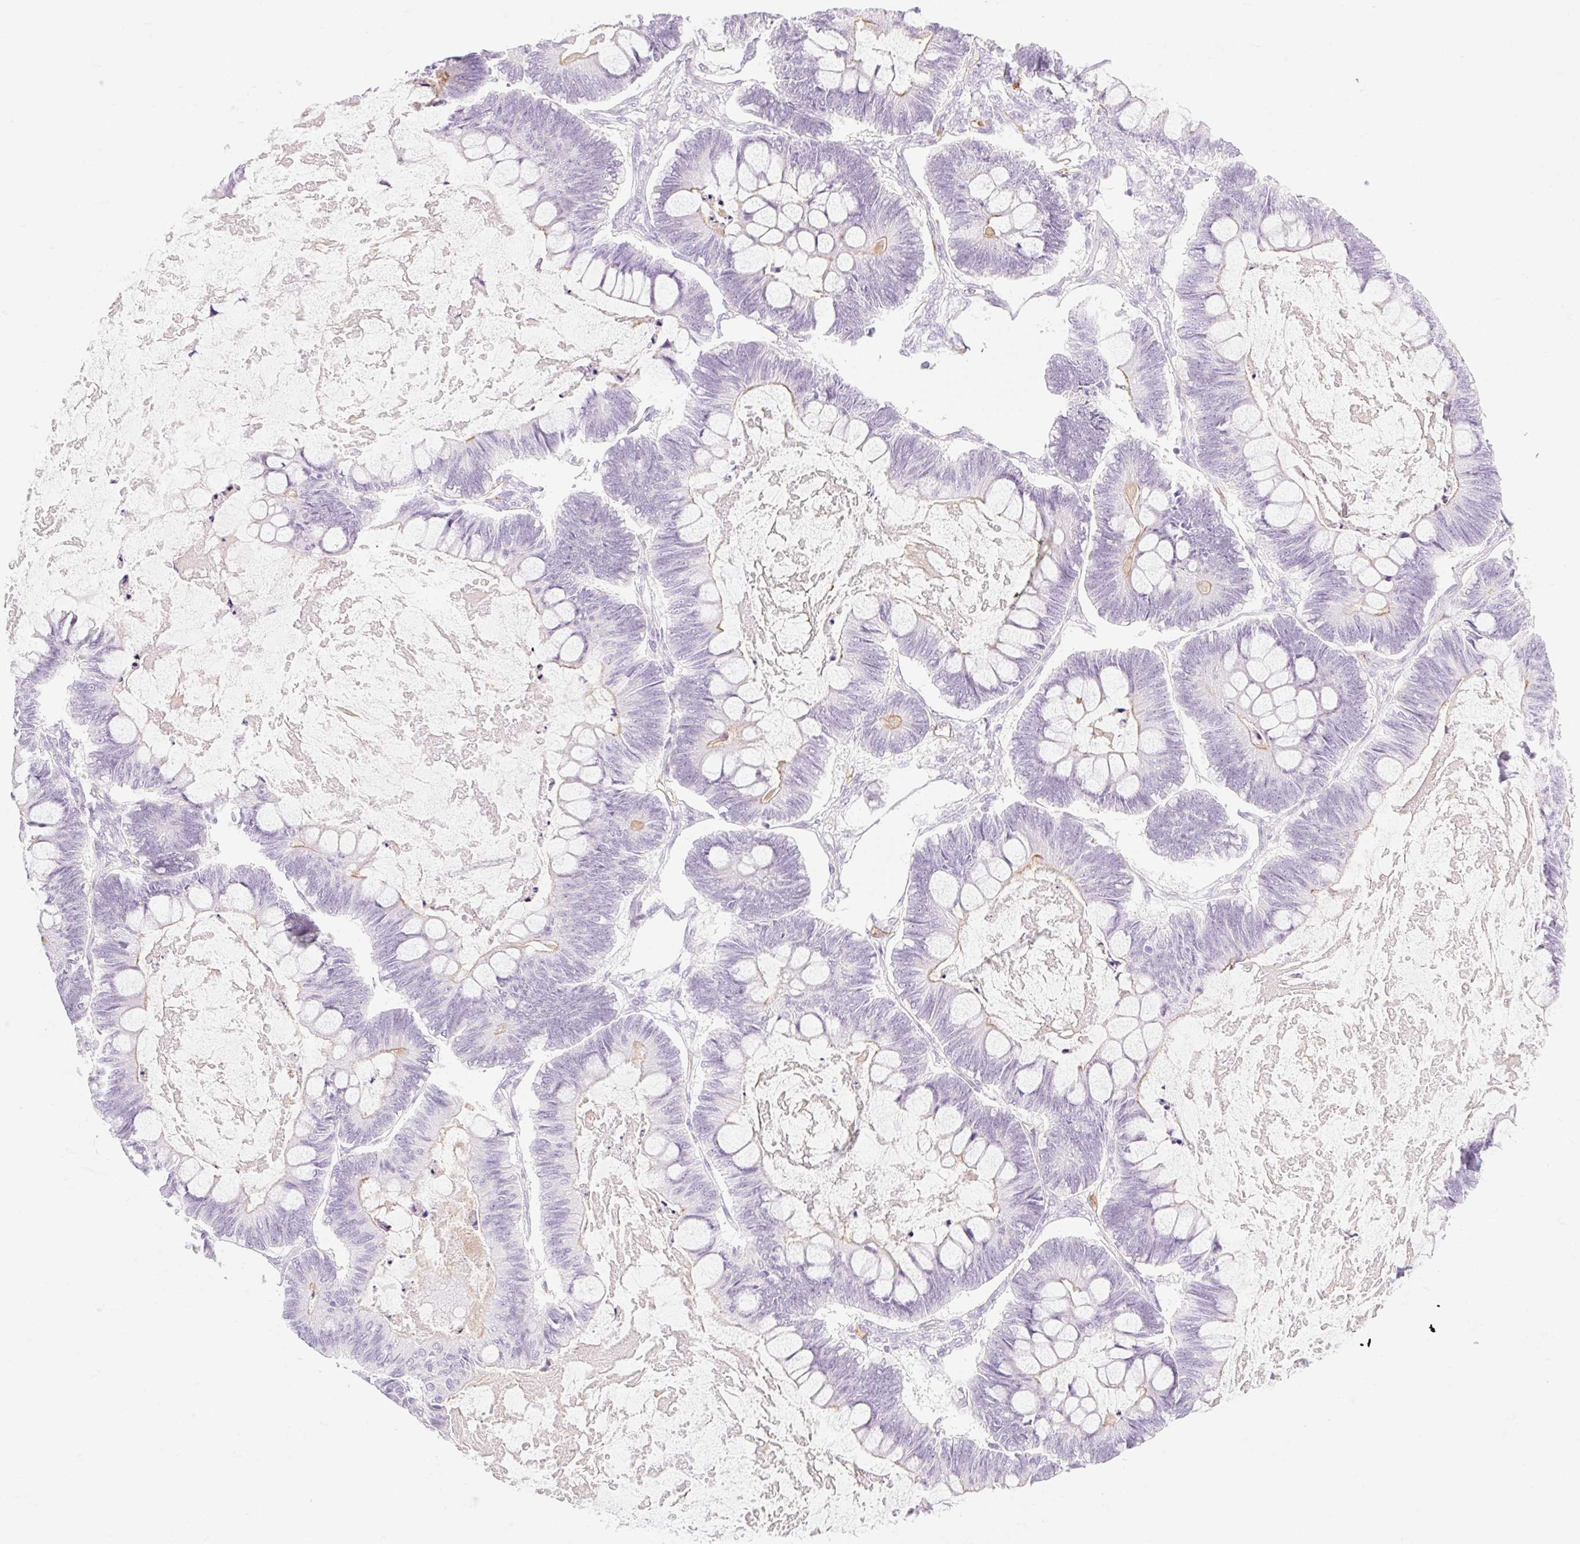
{"staining": {"intensity": "negative", "quantity": "none", "location": "none"}, "tissue": "ovarian cancer", "cell_type": "Tumor cells", "image_type": "cancer", "snomed": [{"axis": "morphology", "description": "Cystadenocarcinoma, mucinous, NOS"}, {"axis": "topography", "description": "Ovary"}], "caption": "An immunohistochemistry (IHC) photomicrograph of ovarian cancer is shown. There is no staining in tumor cells of ovarian cancer.", "gene": "TAF1L", "patient": {"sex": "female", "age": 61}}